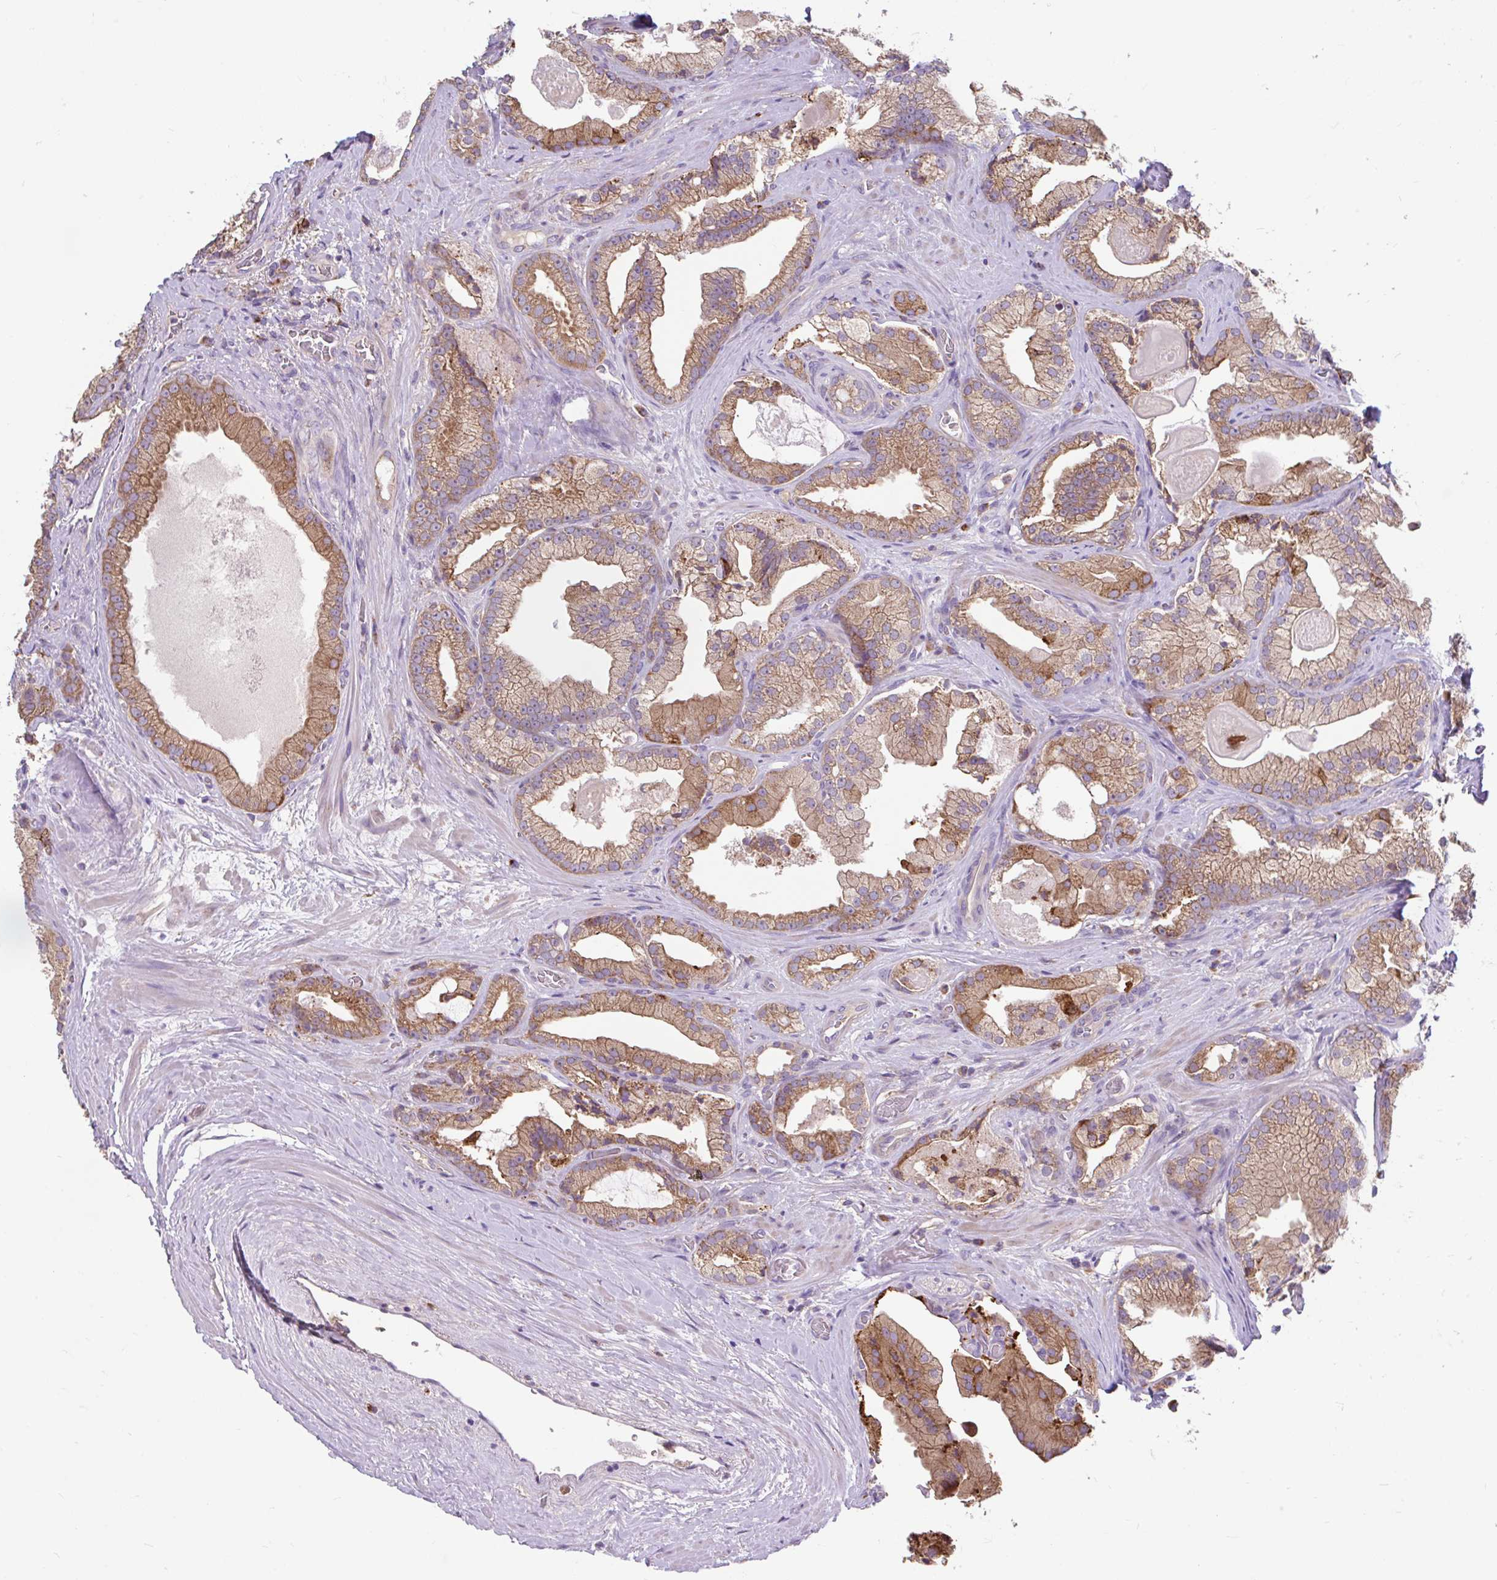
{"staining": {"intensity": "moderate", "quantity": ">75%", "location": "cytoplasmic/membranous"}, "tissue": "prostate cancer", "cell_type": "Tumor cells", "image_type": "cancer", "snomed": [{"axis": "morphology", "description": "Adenocarcinoma, High grade"}, {"axis": "topography", "description": "Prostate"}], "caption": "The immunohistochemical stain highlights moderate cytoplasmic/membranous staining in tumor cells of prostate cancer (high-grade adenocarcinoma) tissue.", "gene": "RALBP1", "patient": {"sex": "male", "age": 68}}